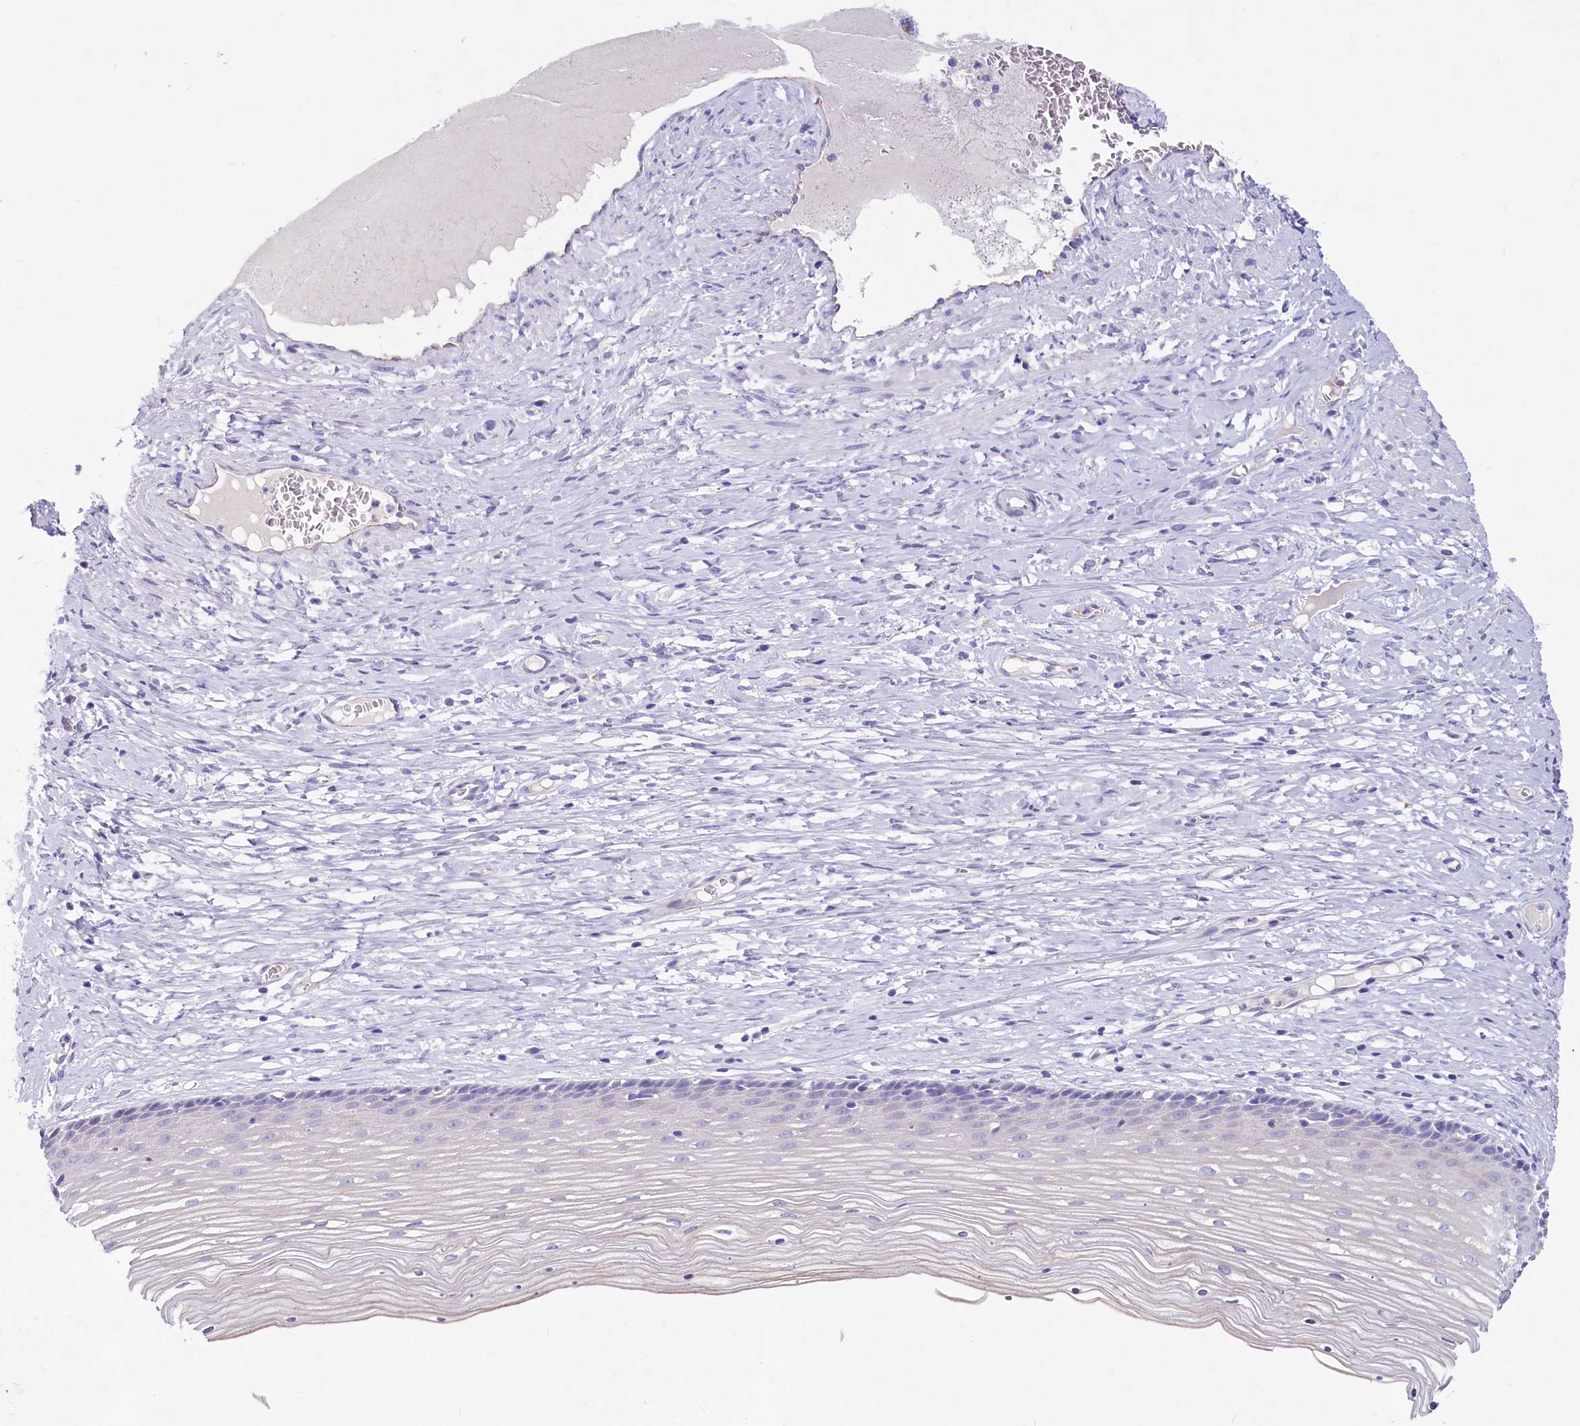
{"staining": {"intensity": "moderate", "quantity": ">75%", "location": "cytoplasmic/membranous"}, "tissue": "cervix", "cell_type": "Glandular cells", "image_type": "normal", "snomed": [{"axis": "morphology", "description": "Normal tissue, NOS"}, {"axis": "topography", "description": "Cervix"}], "caption": "Immunohistochemical staining of normal human cervix demonstrates medium levels of moderate cytoplasmic/membranous staining in approximately >75% of glandular cells.", "gene": "INSC", "patient": {"sex": "female", "age": 42}}